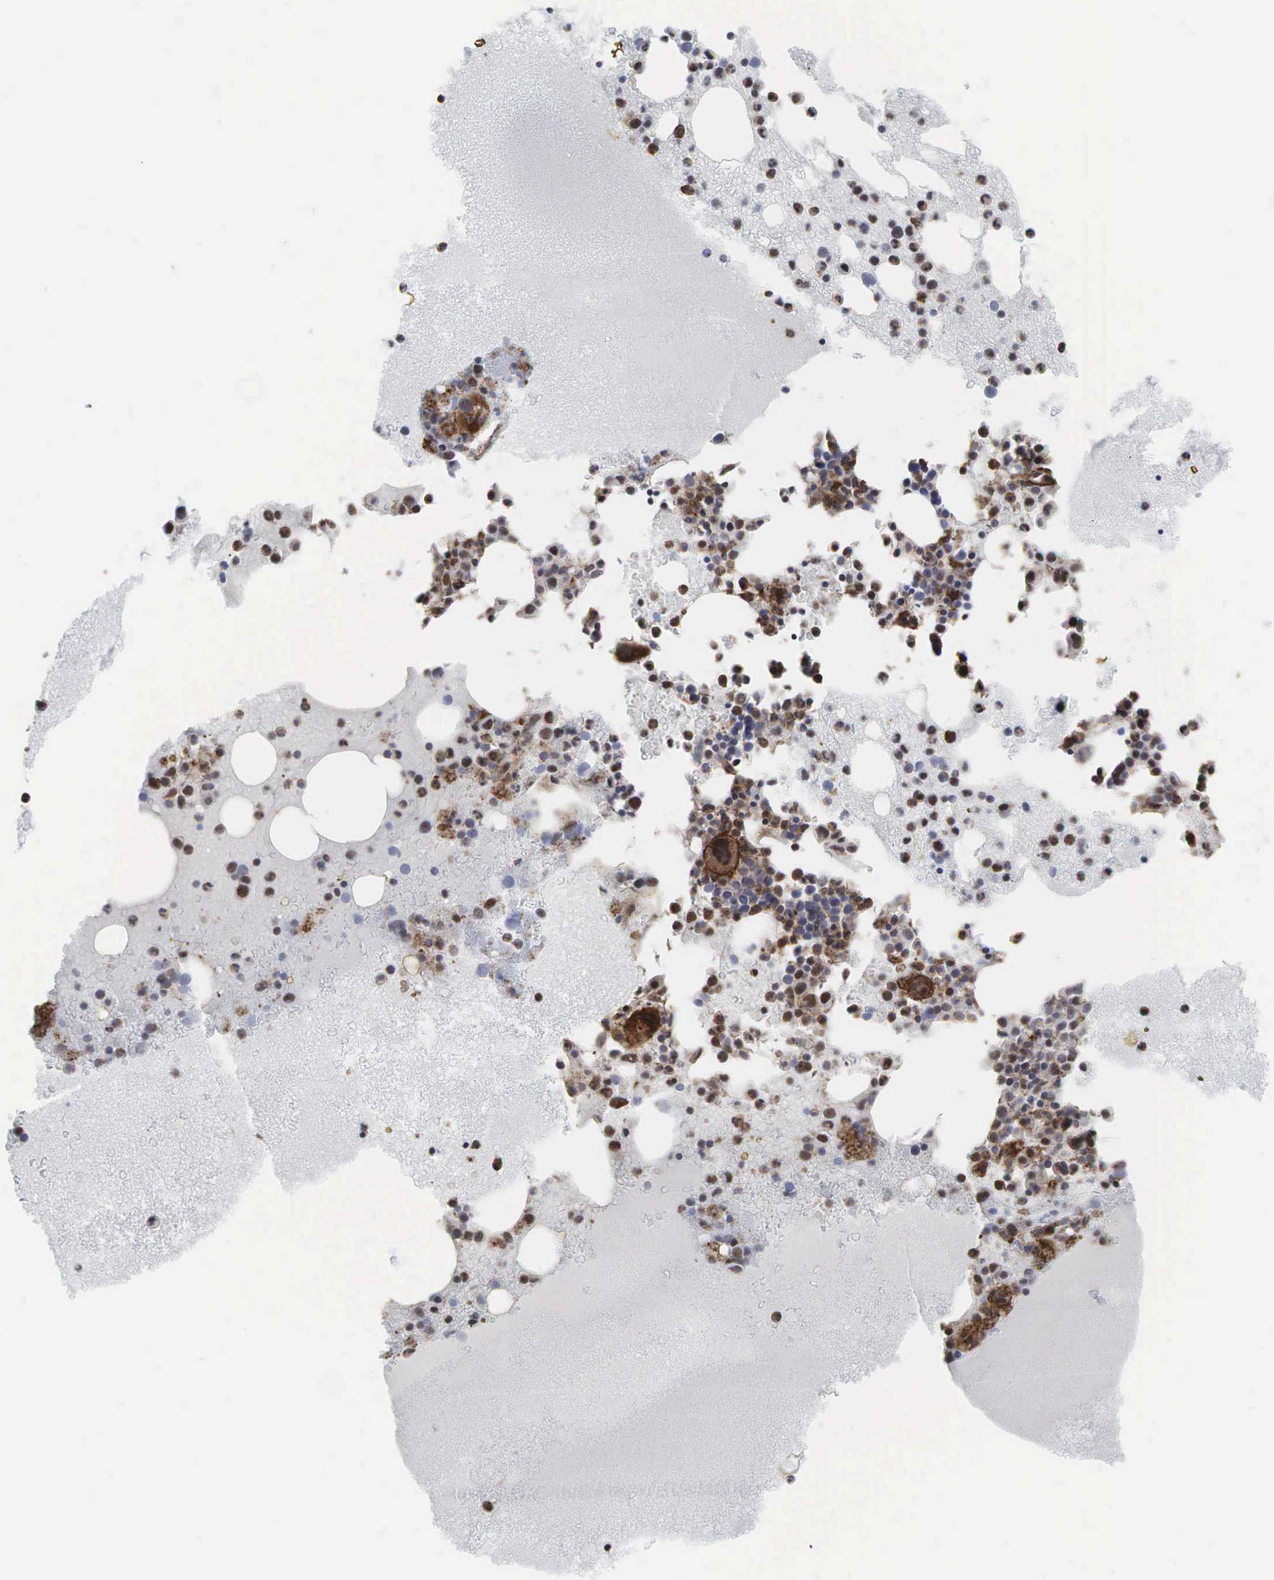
{"staining": {"intensity": "moderate", "quantity": "25%-75%", "location": "cytoplasmic/membranous,nuclear"}, "tissue": "bone marrow", "cell_type": "Hematopoietic cells", "image_type": "normal", "snomed": [{"axis": "morphology", "description": "Normal tissue, NOS"}, {"axis": "topography", "description": "Bone marrow"}], "caption": "High-magnification brightfield microscopy of benign bone marrow stained with DAB (3,3'-diaminobenzidine) (brown) and counterstained with hematoxylin (blue). hematopoietic cells exhibit moderate cytoplasmic/membranous,nuclear expression is identified in about25%-75% of cells.", "gene": "GPRASP1", "patient": {"sex": "female", "age": 74}}